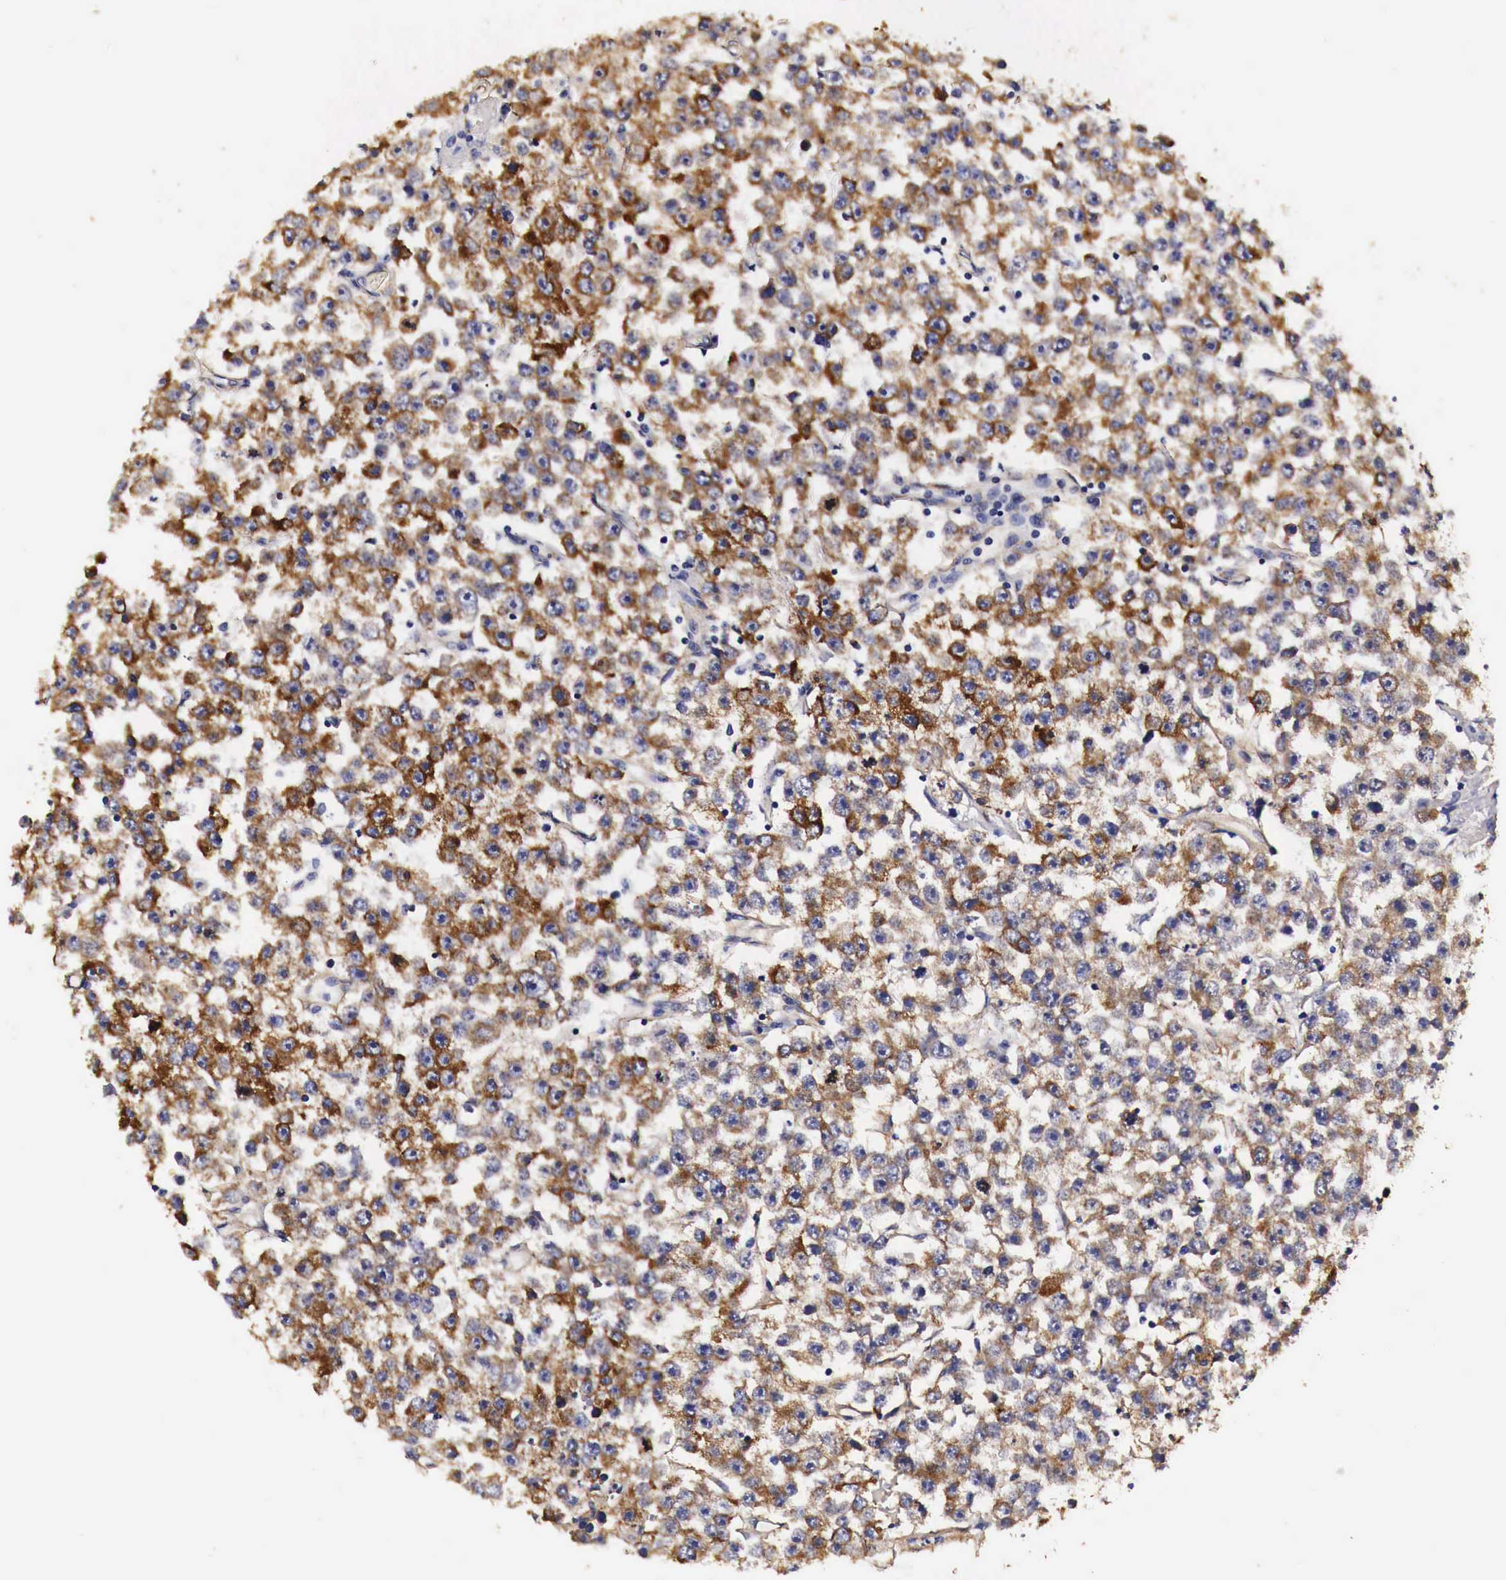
{"staining": {"intensity": "moderate", "quantity": "25%-75%", "location": "cytoplasmic/membranous"}, "tissue": "testis cancer", "cell_type": "Tumor cells", "image_type": "cancer", "snomed": [{"axis": "morphology", "description": "Seminoma, NOS"}, {"axis": "topography", "description": "Testis"}], "caption": "Immunohistochemistry histopathology image of human testis cancer (seminoma) stained for a protein (brown), which demonstrates medium levels of moderate cytoplasmic/membranous staining in approximately 25%-75% of tumor cells.", "gene": "LAMB2", "patient": {"sex": "male", "age": 52}}